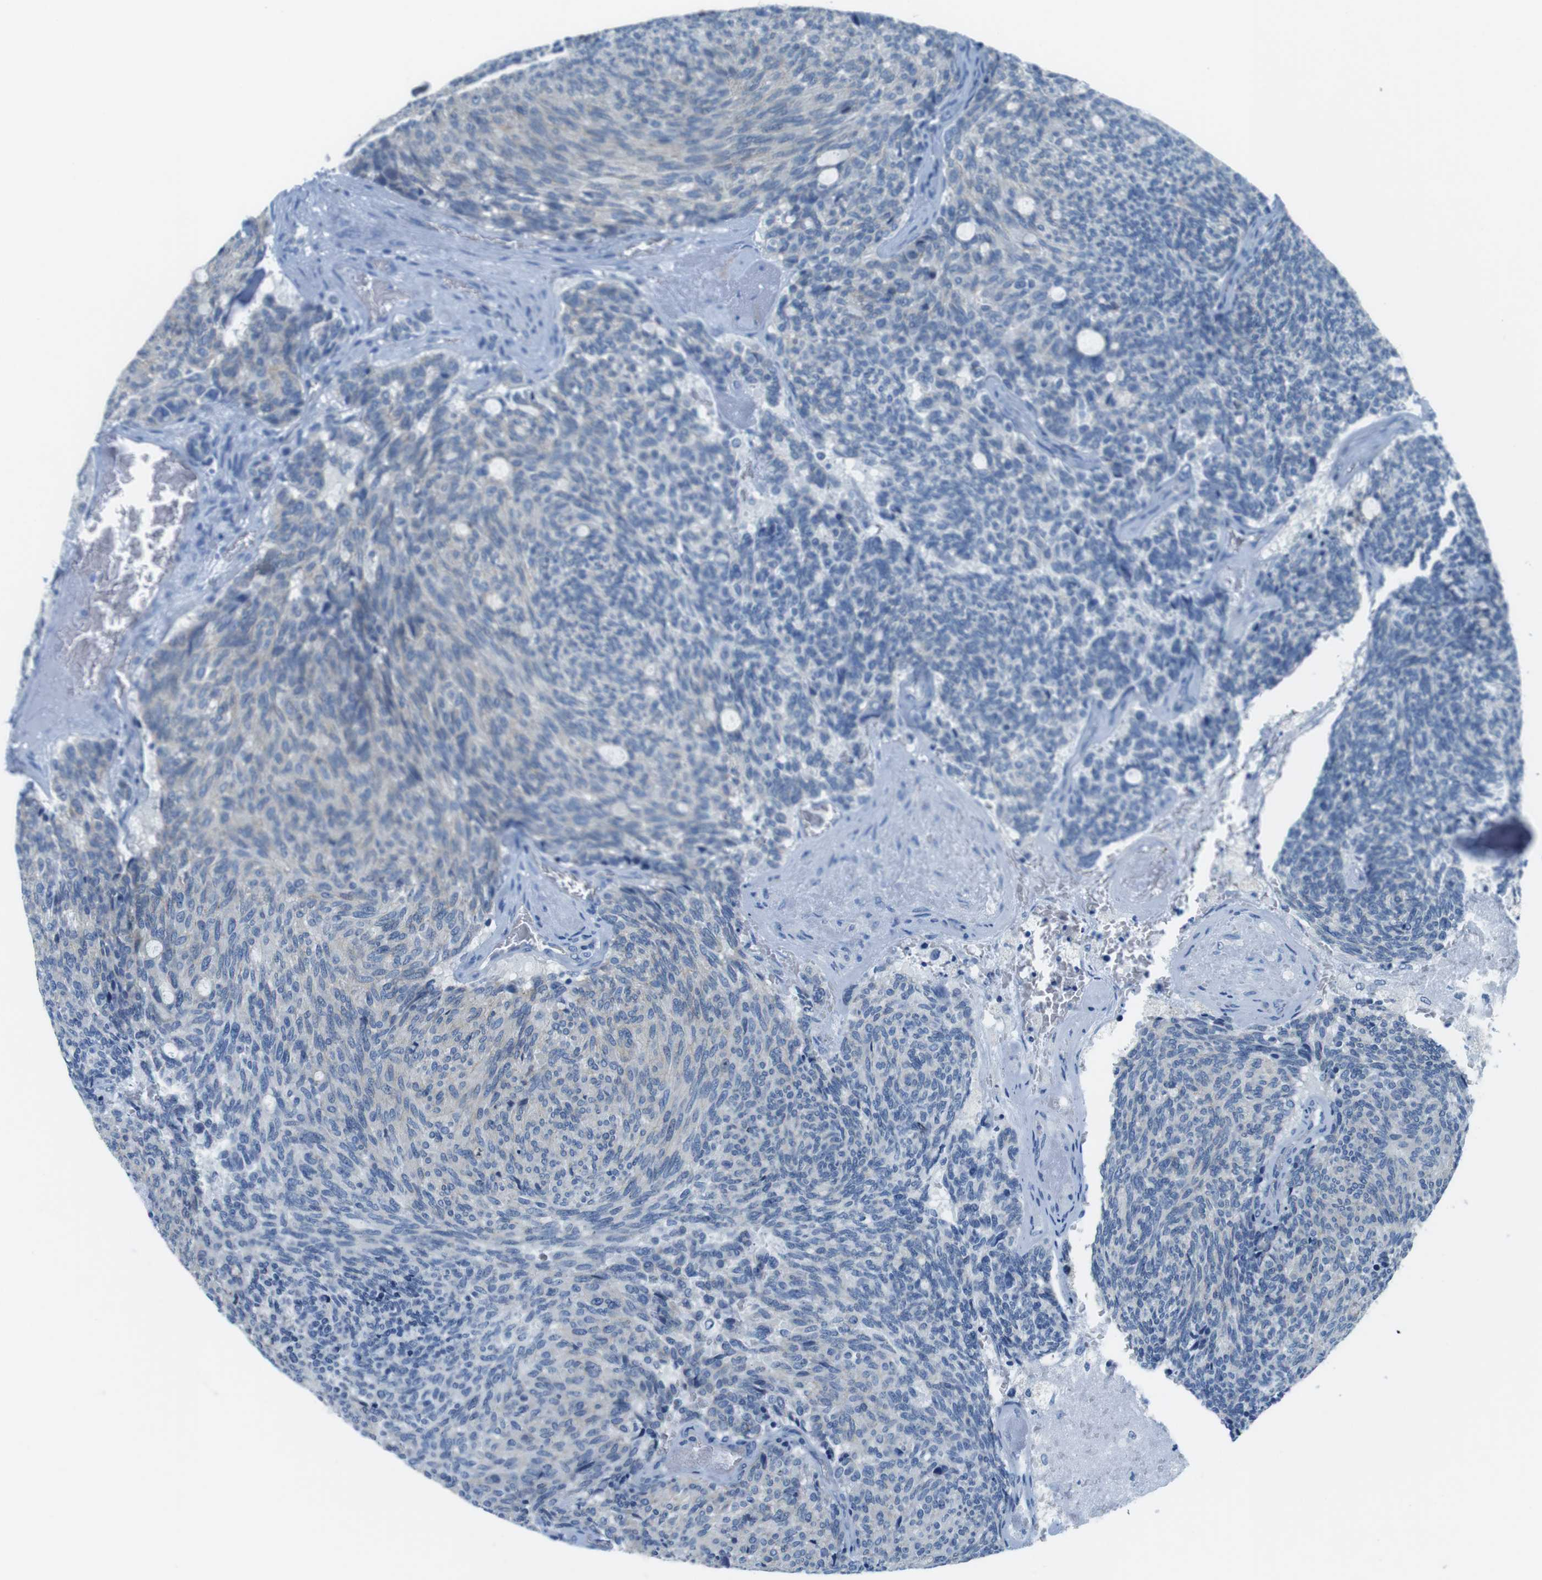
{"staining": {"intensity": "negative", "quantity": "none", "location": "none"}, "tissue": "carcinoid", "cell_type": "Tumor cells", "image_type": "cancer", "snomed": [{"axis": "morphology", "description": "Carcinoid, malignant, NOS"}, {"axis": "topography", "description": "Pancreas"}], "caption": "High magnification brightfield microscopy of malignant carcinoid stained with DAB (brown) and counterstained with hematoxylin (blue): tumor cells show no significant staining.", "gene": "SLC6A6", "patient": {"sex": "female", "age": 54}}